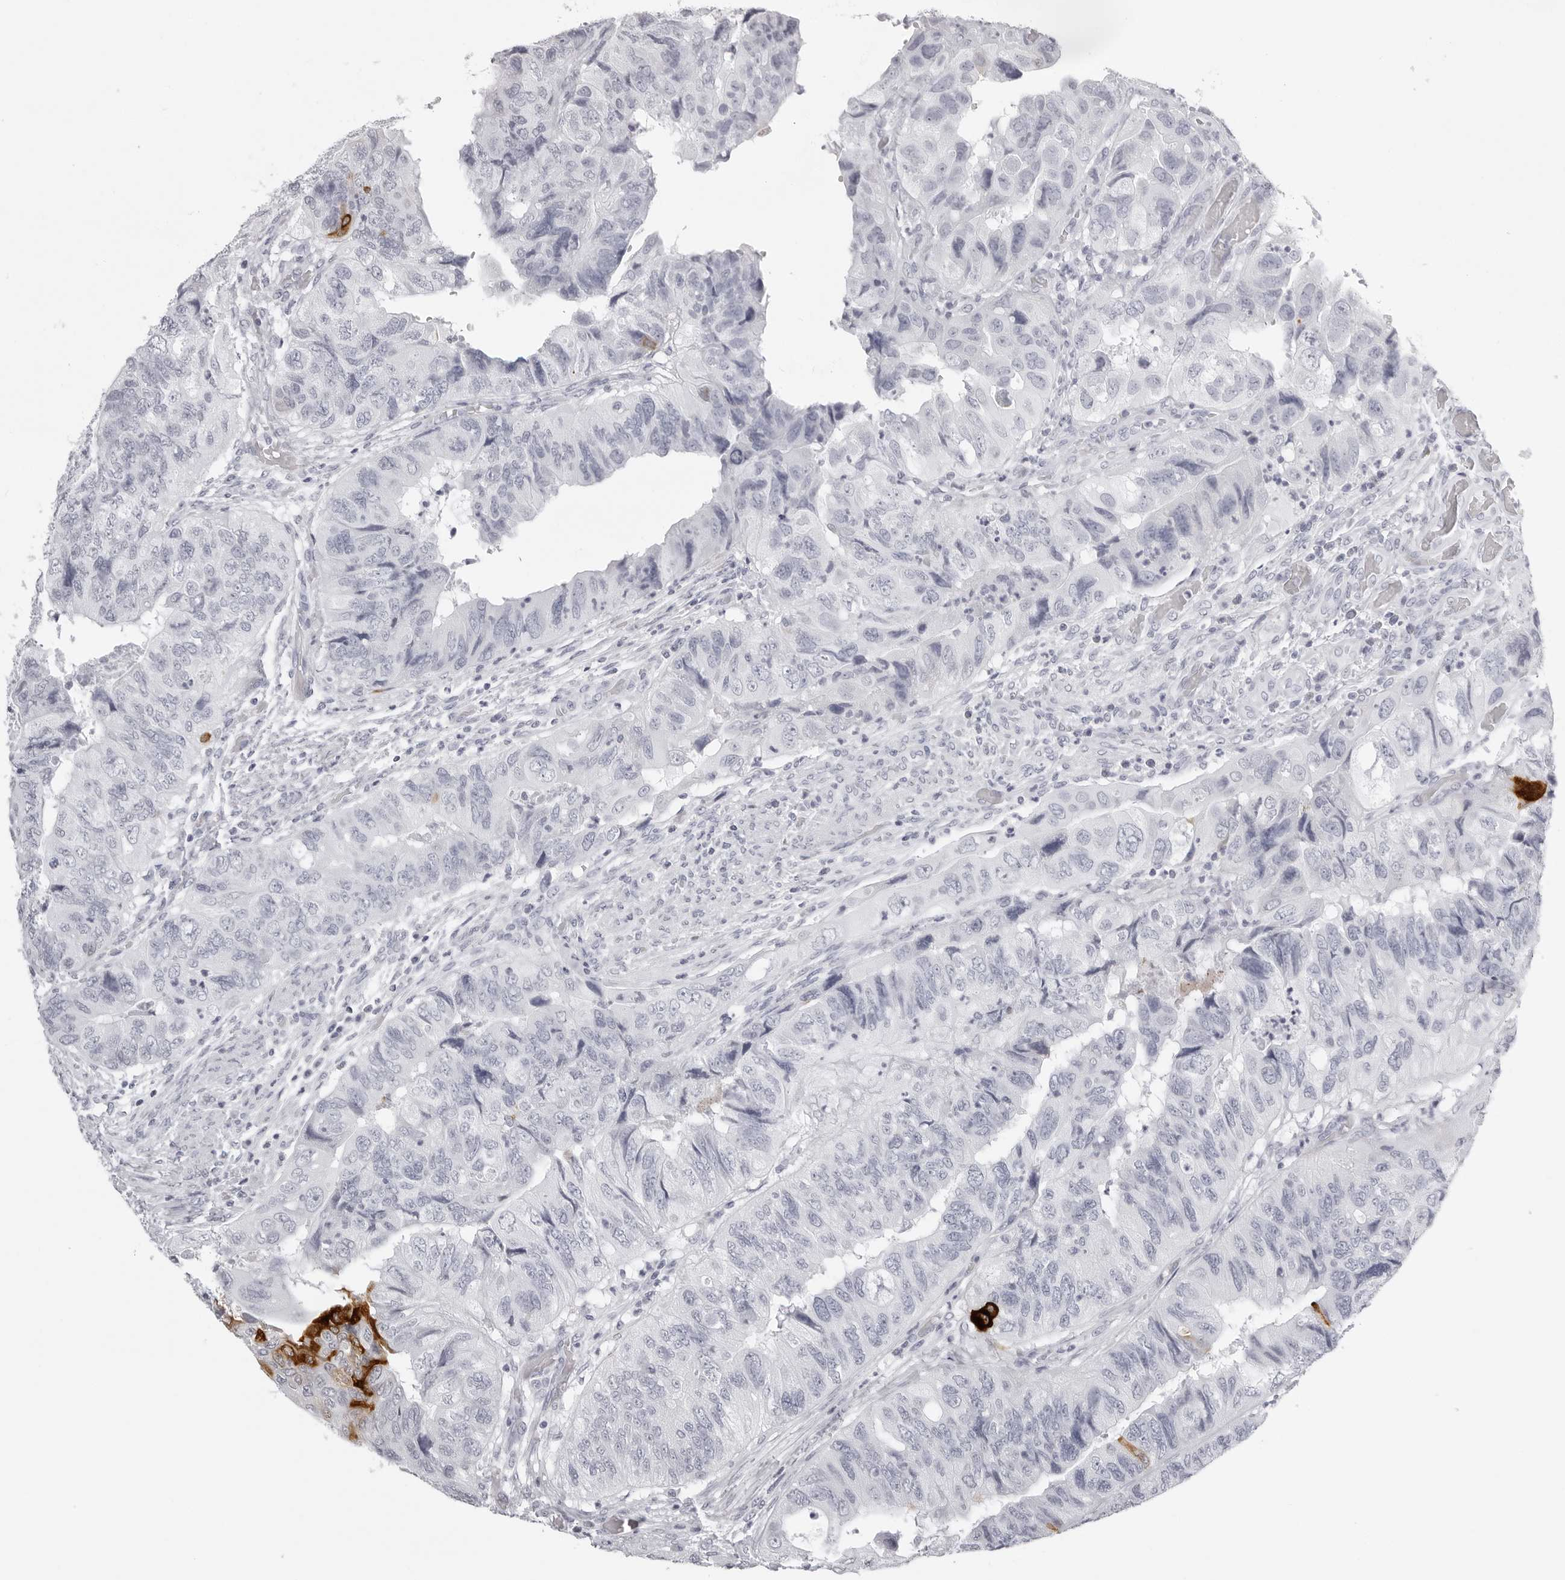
{"staining": {"intensity": "negative", "quantity": "none", "location": "none"}, "tissue": "colorectal cancer", "cell_type": "Tumor cells", "image_type": "cancer", "snomed": [{"axis": "morphology", "description": "Adenocarcinoma, NOS"}, {"axis": "topography", "description": "Rectum"}], "caption": "Immunohistochemistry (IHC) image of adenocarcinoma (colorectal) stained for a protein (brown), which shows no expression in tumor cells. Brightfield microscopy of immunohistochemistry stained with DAB (brown) and hematoxylin (blue), captured at high magnification.", "gene": "CST1", "patient": {"sex": "male", "age": 63}}